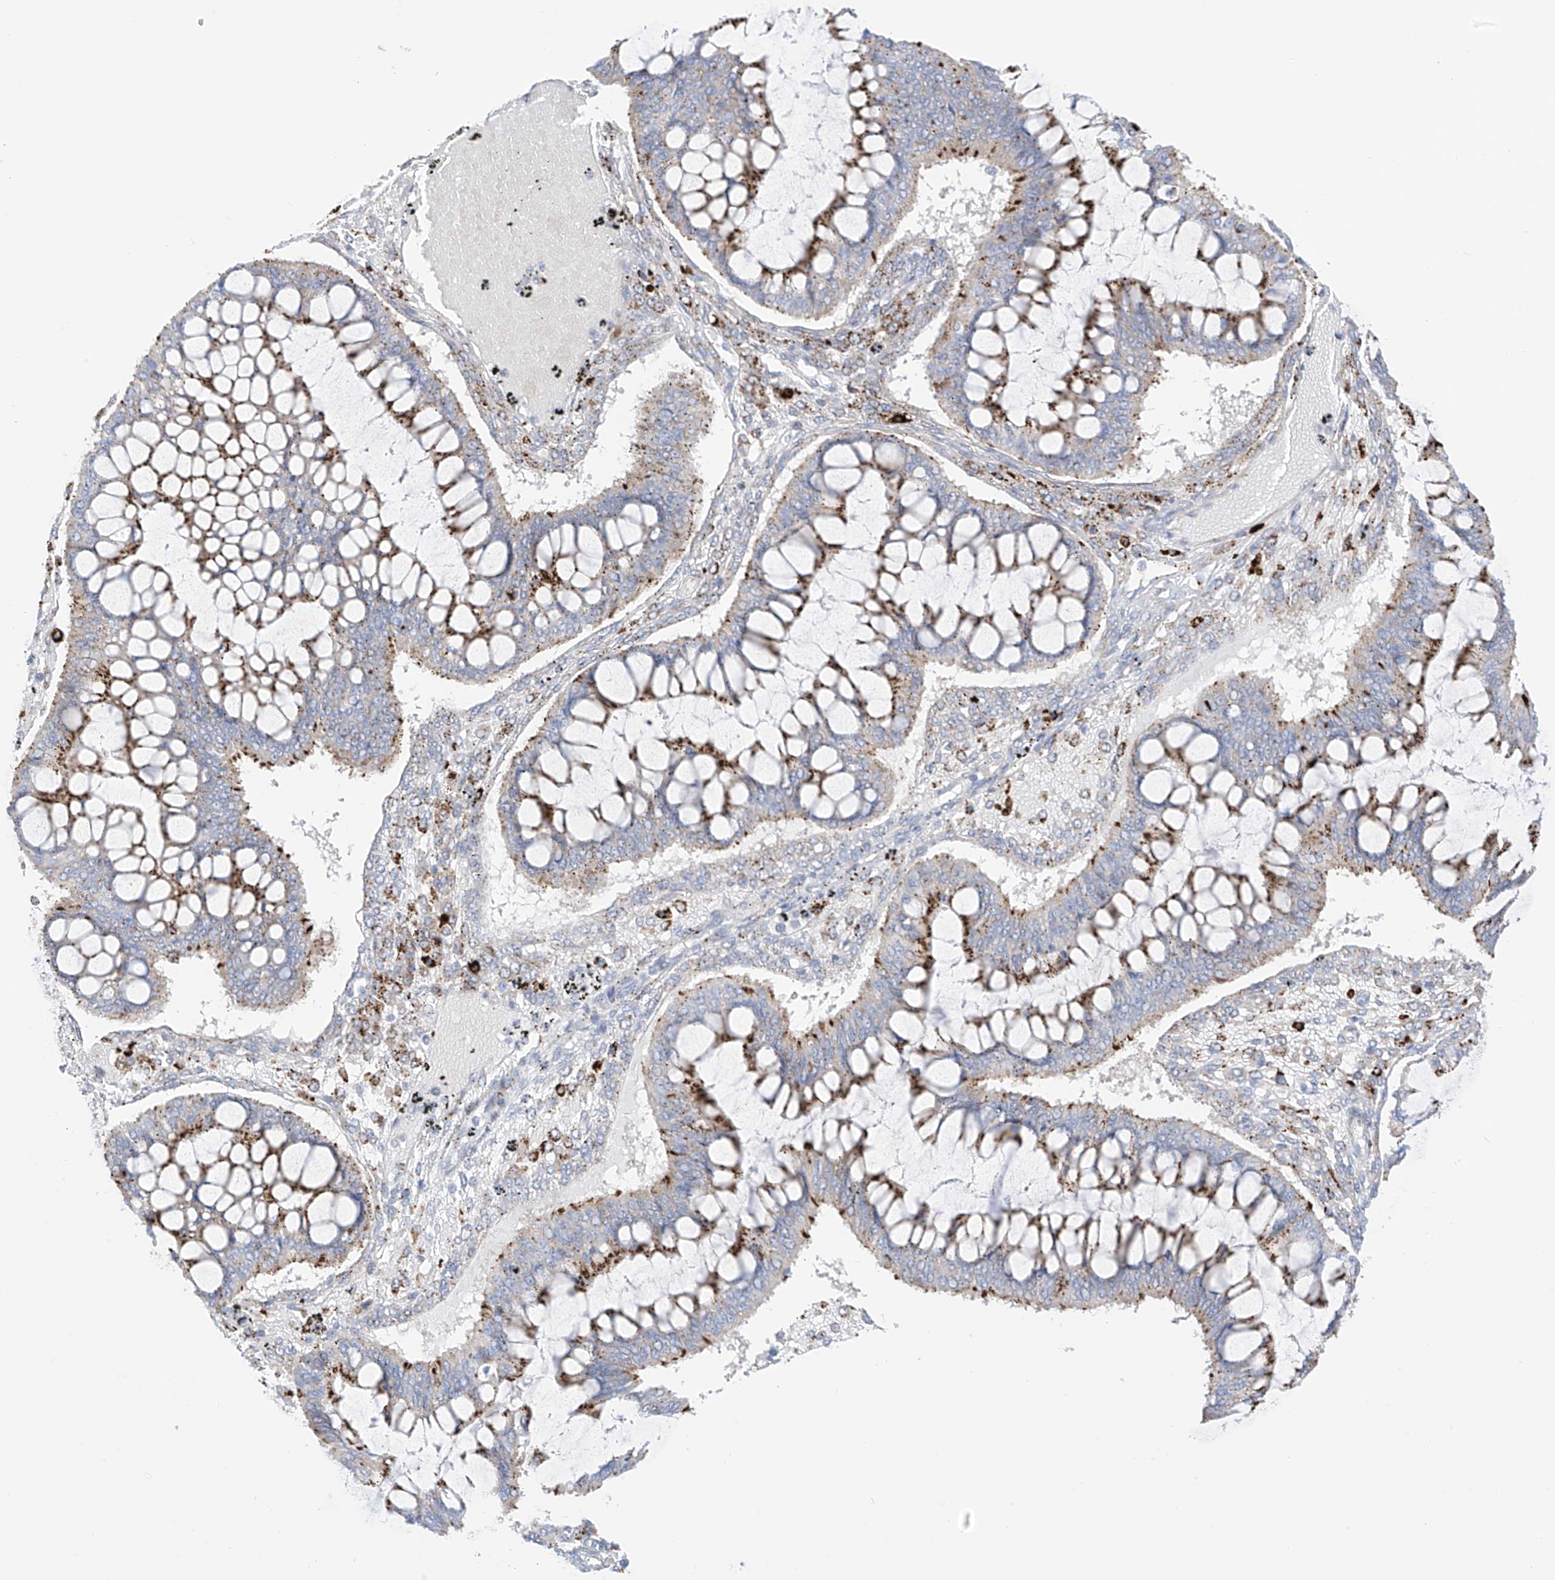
{"staining": {"intensity": "moderate", "quantity": "25%-75%", "location": "cytoplasmic/membranous"}, "tissue": "ovarian cancer", "cell_type": "Tumor cells", "image_type": "cancer", "snomed": [{"axis": "morphology", "description": "Cystadenocarcinoma, mucinous, NOS"}, {"axis": "topography", "description": "Ovary"}], "caption": "Approximately 25%-75% of tumor cells in human ovarian cancer (mucinous cystadenocarcinoma) reveal moderate cytoplasmic/membranous protein positivity as visualized by brown immunohistochemical staining.", "gene": "PSPH", "patient": {"sex": "female", "age": 73}}